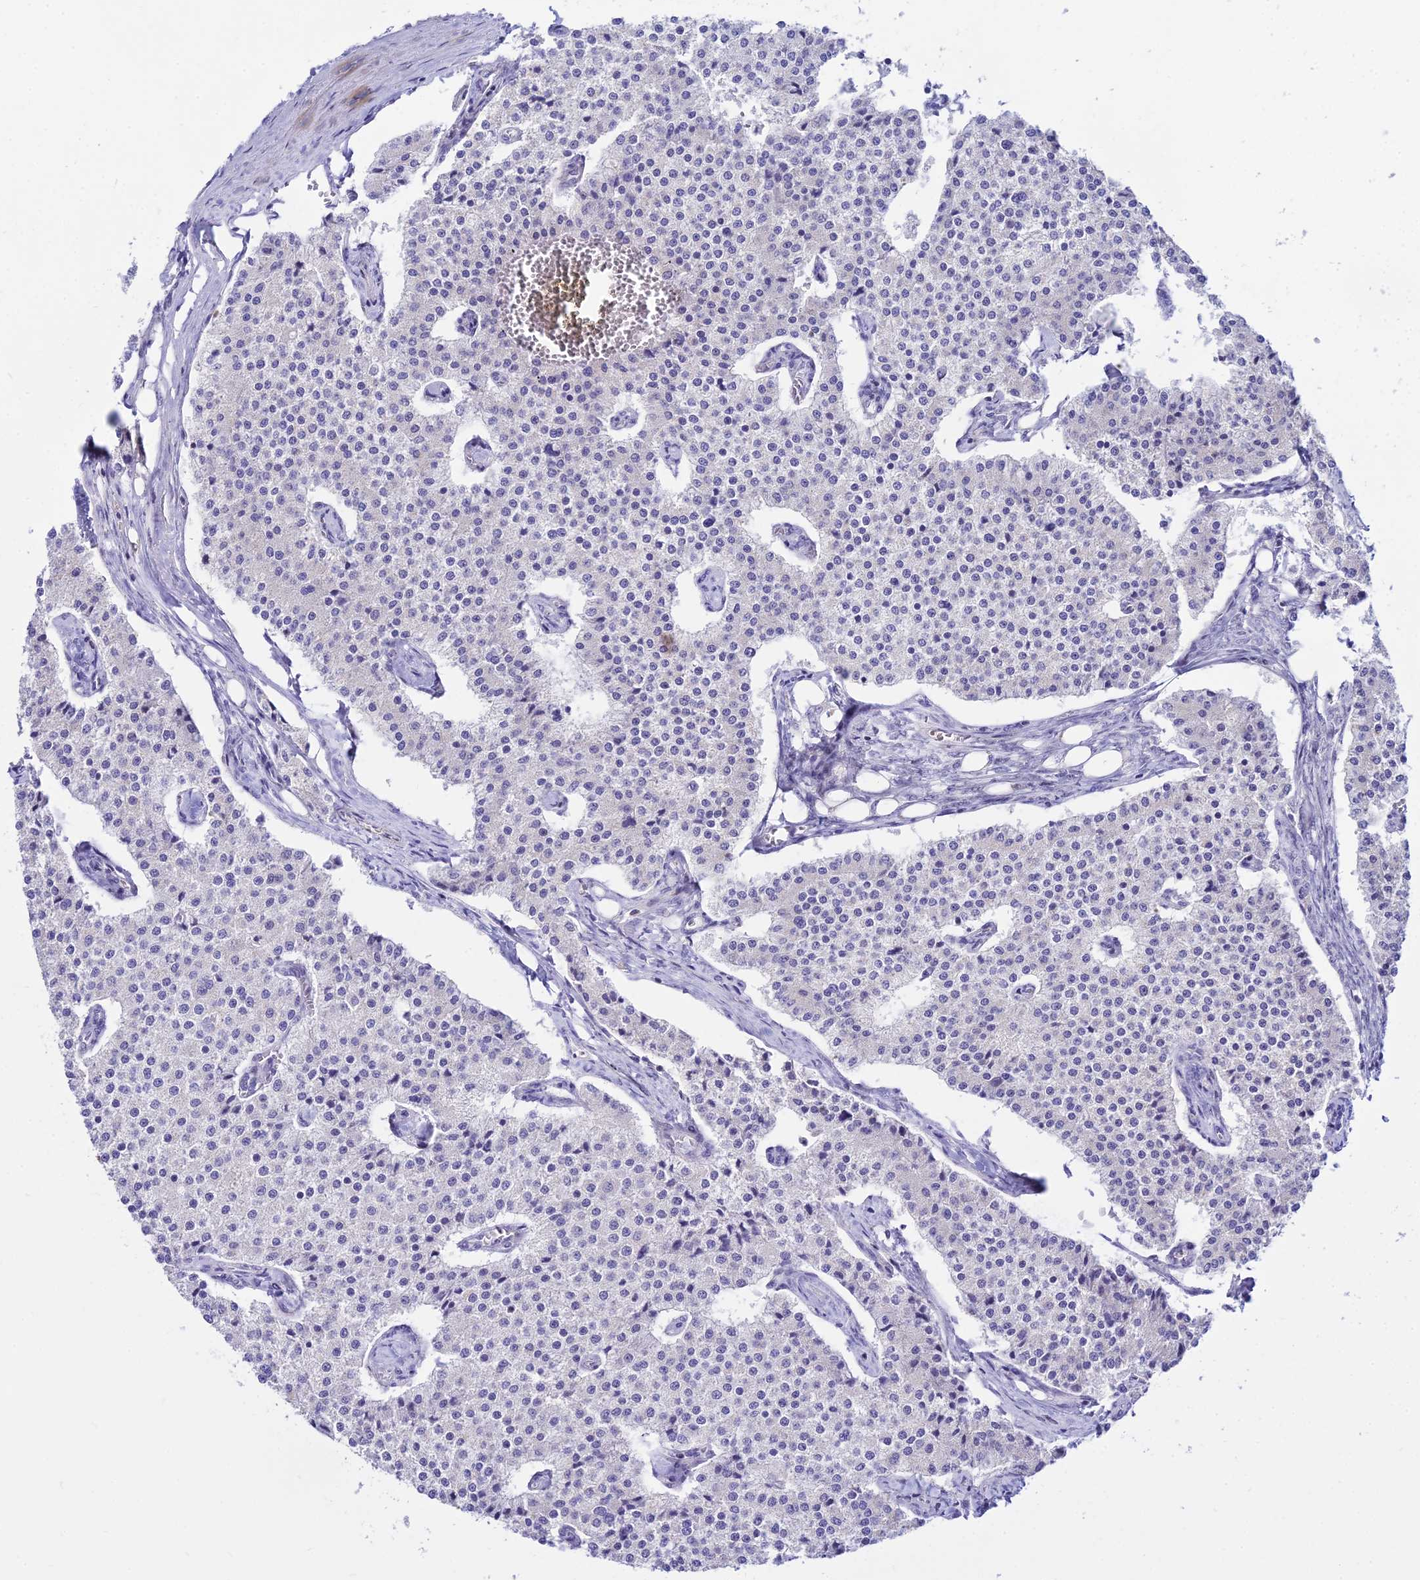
{"staining": {"intensity": "negative", "quantity": "none", "location": "none"}, "tissue": "carcinoid", "cell_type": "Tumor cells", "image_type": "cancer", "snomed": [{"axis": "morphology", "description": "Carcinoid, malignant, NOS"}, {"axis": "topography", "description": "Colon"}], "caption": "The histopathology image exhibits no significant expression in tumor cells of carcinoid.", "gene": "DLX1", "patient": {"sex": "female", "age": 52}}